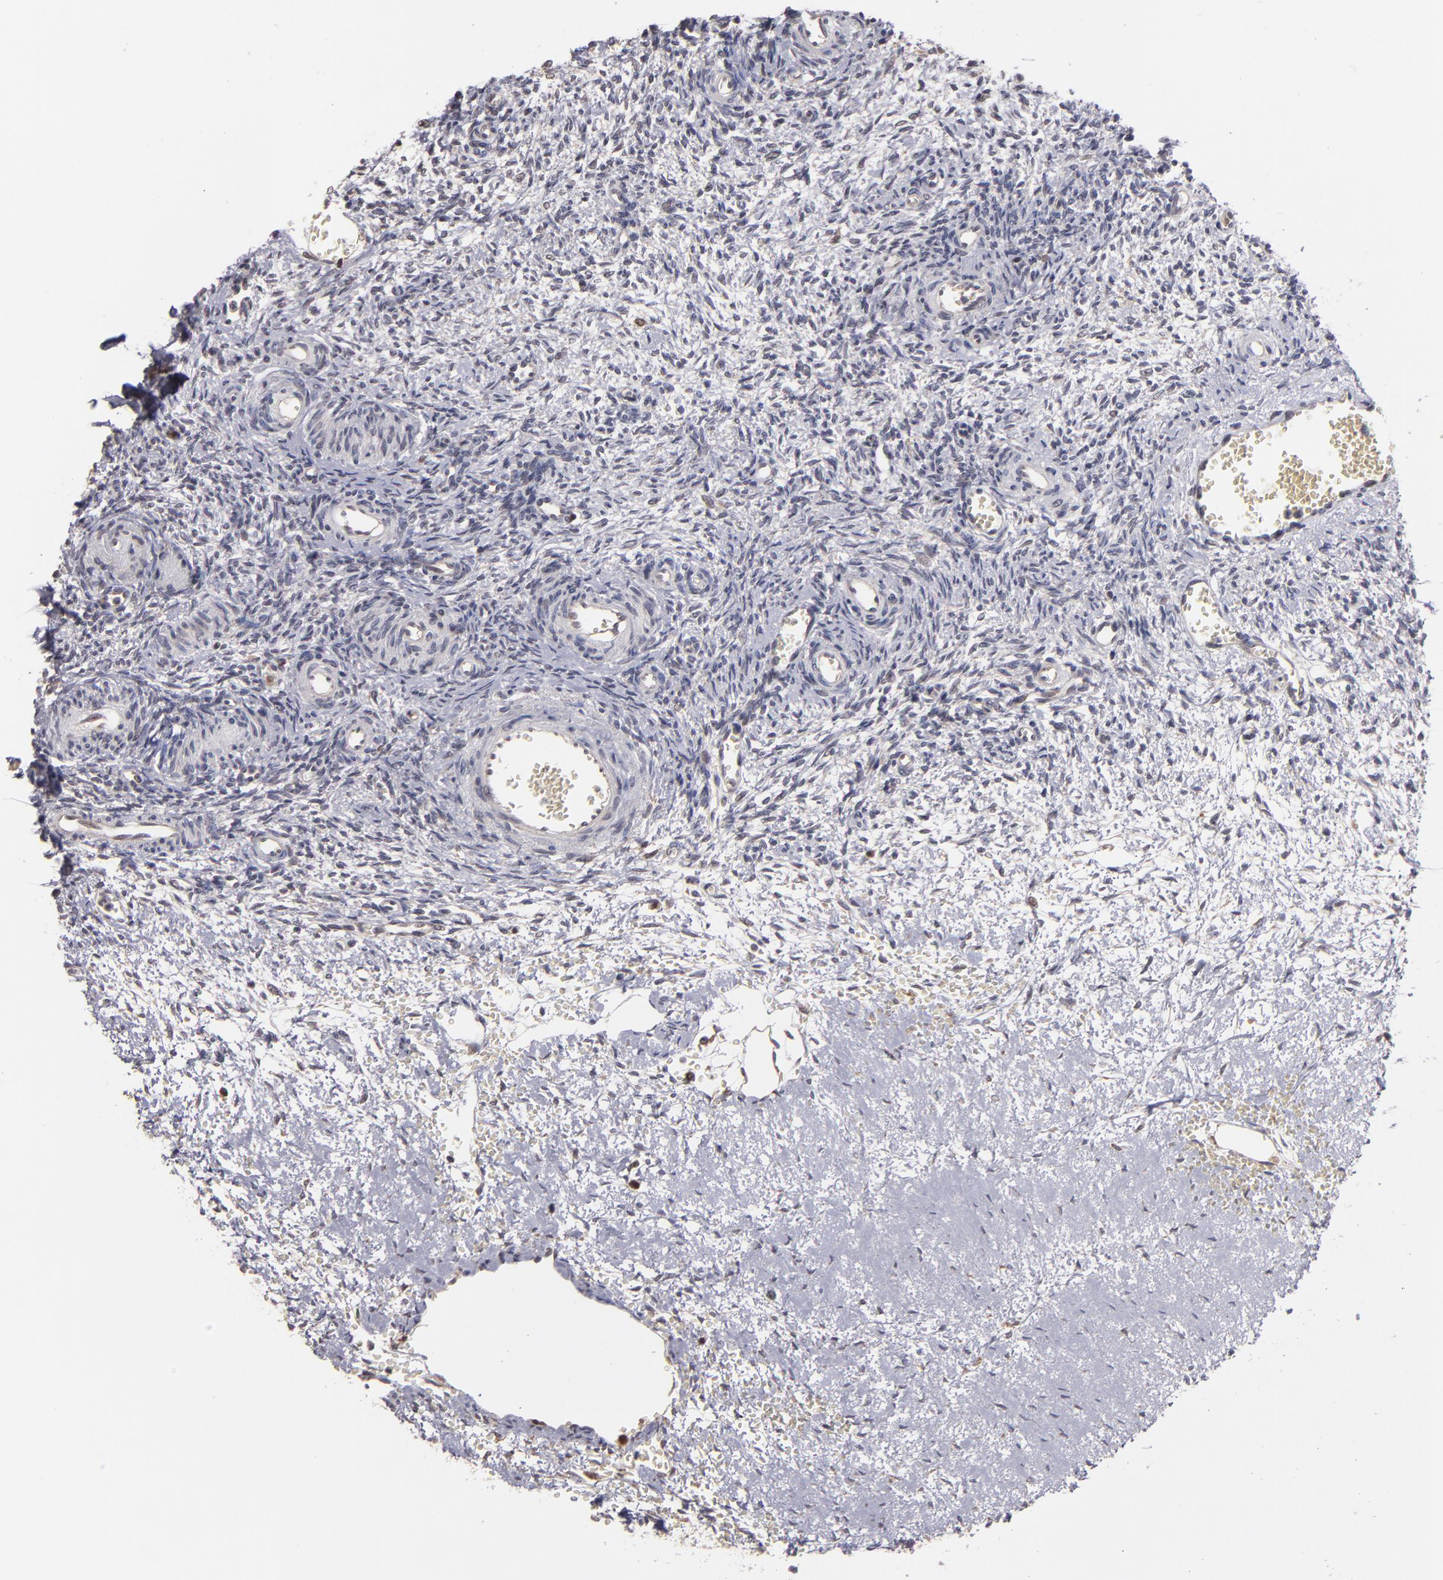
{"staining": {"intensity": "weak", "quantity": ">75%", "location": "cytoplasmic/membranous"}, "tissue": "ovary", "cell_type": "Follicle cells", "image_type": "normal", "snomed": [{"axis": "morphology", "description": "Normal tissue, NOS"}, {"axis": "topography", "description": "Ovary"}], "caption": "Ovary stained with DAB IHC exhibits low levels of weak cytoplasmic/membranous expression in approximately >75% of follicle cells.", "gene": "CASP1", "patient": {"sex": "female", "age": 39}}